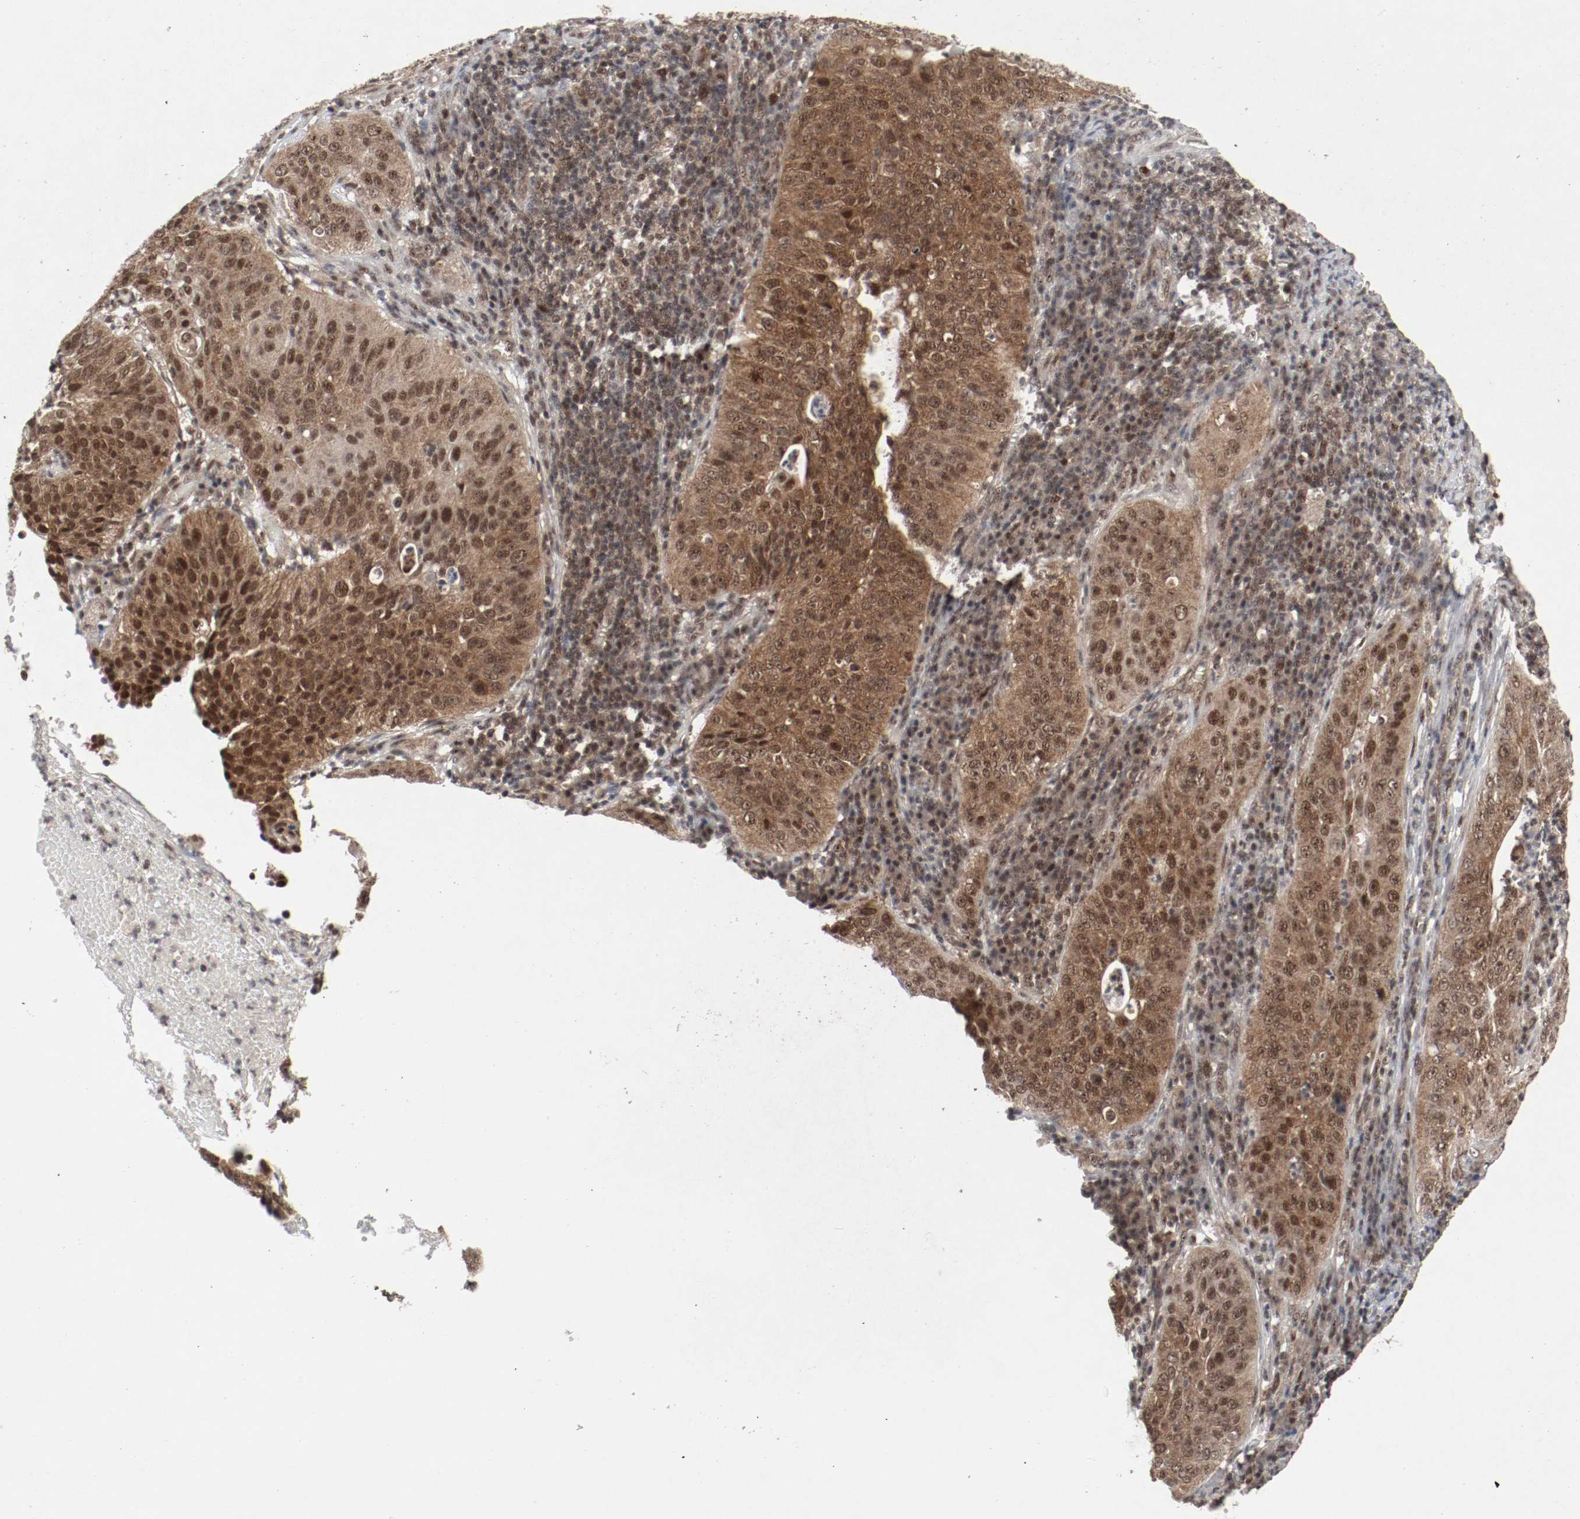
{"staining": {"intensity": "moderate", "quantity": ">75%", "location": "cytoplasmic/membranous,nuclear"}, "tissue": "cervical cancer", "cell_type": "Tumor cells", "image_type": "cancer", "snomed": [{"axis": "morphology", "description": "Squamous cell carcinoma, NOS"}, {"axis": "topography", "description": "Cervix"}], "caption": "This histopathology image reveals IHC staining of human cervical cancer, with medium moderate cytoplasmic/membranous and nuclear expression in about >75% of tumor cells.", "gene": "CSNK2B", "patient": {"sex": "female", "age": 39}}